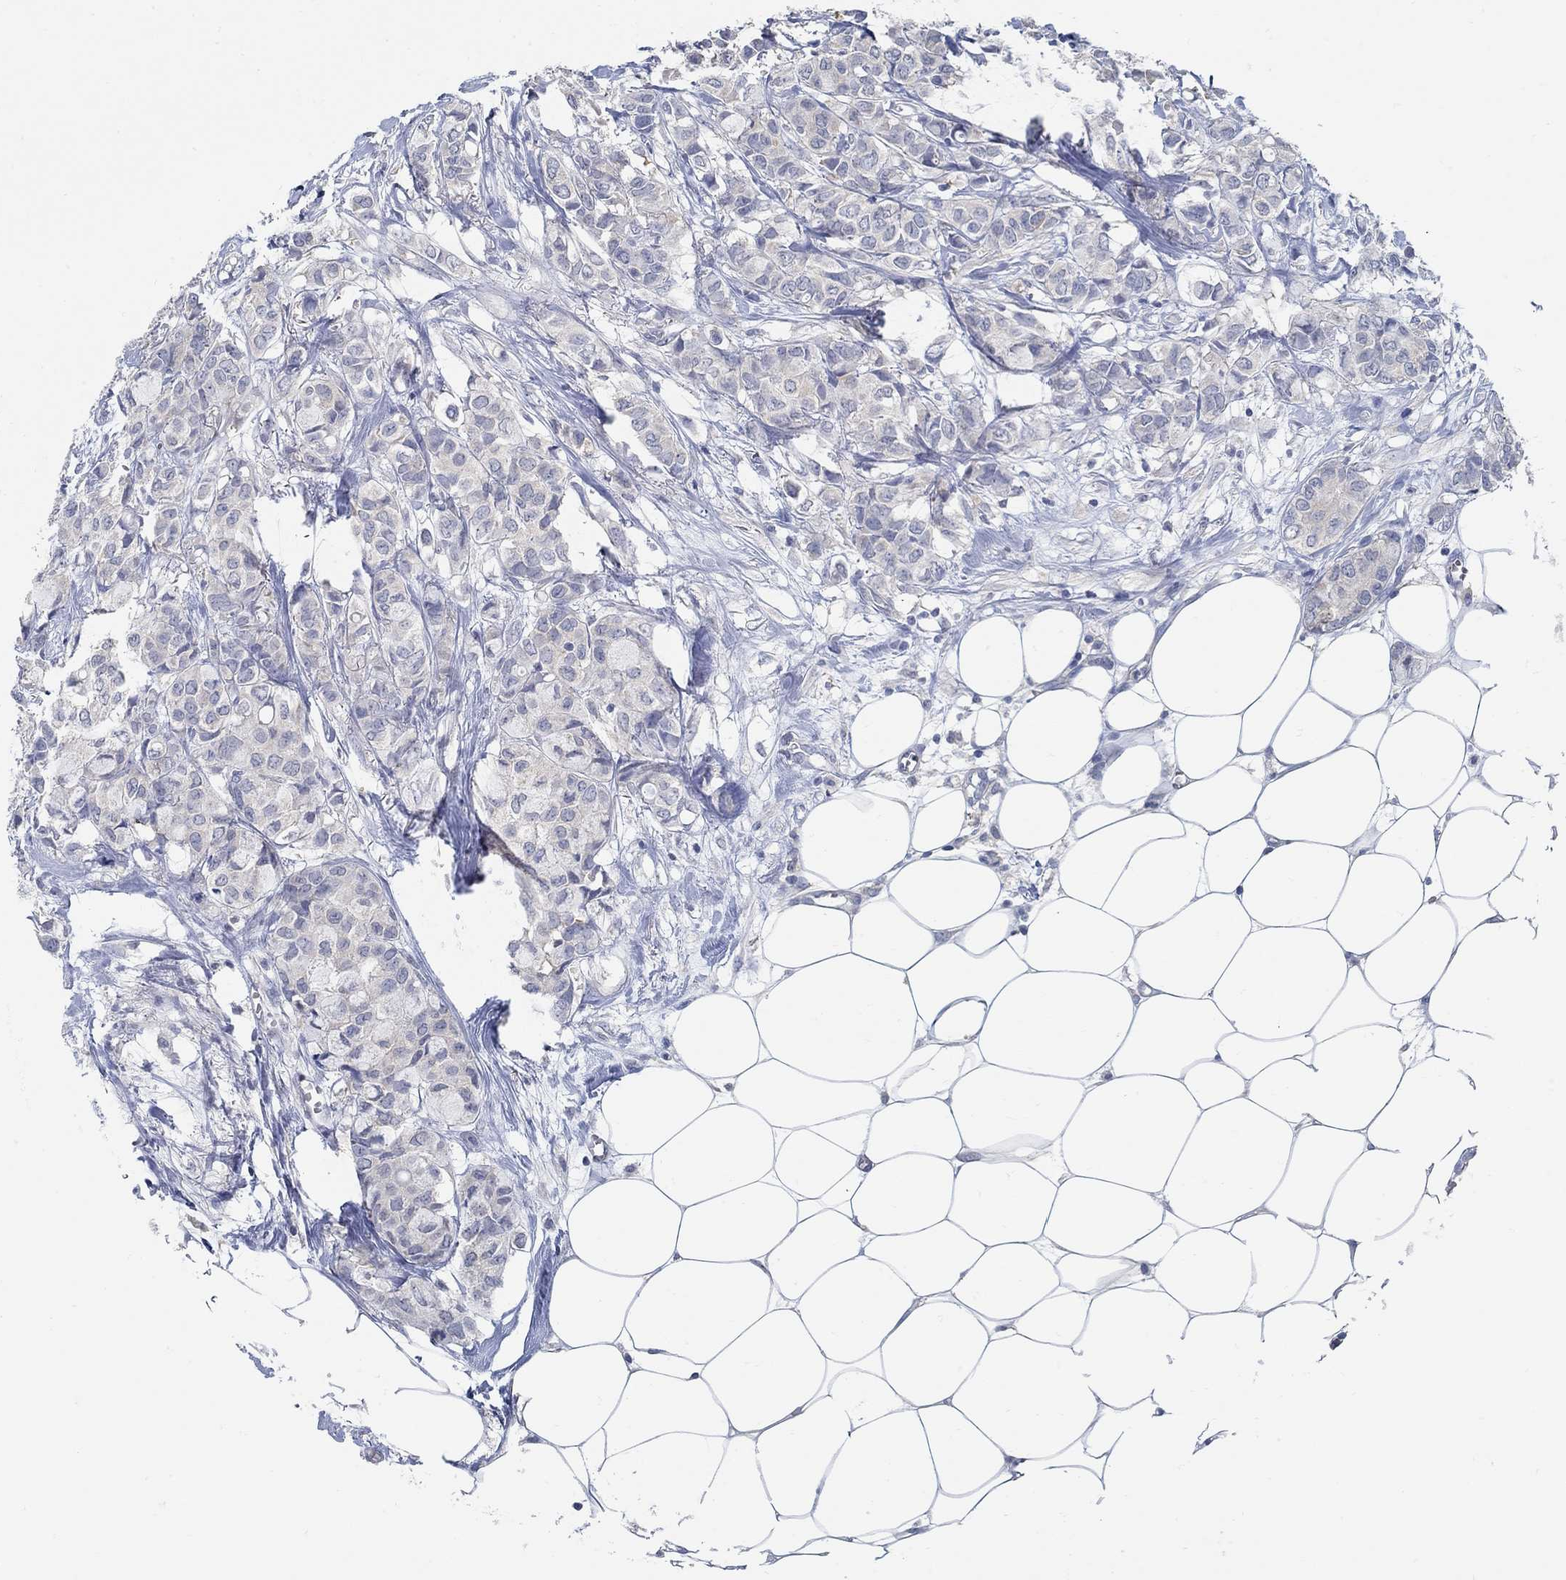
{"staining": {"intensity": "negative", "quantity": "none", "location": "none"}, "tissue": "breast cancer", "cell_type": "Tumor cells", "image_type": "cancer", "snomed": [{"axis": "morphology", "description": "Duct carcinoma"}, {"axis": "topography", "description": "Breast"}], "caption": "IHC histopathology image of neoplastic tissue: human breast cancer (infiltrating ductal carcinoma) stained with DAB exhibits no significant protein positivity in tumor cells.", "gene": "PCDH11X", "patient": {"sex": "female", "age": 85}}